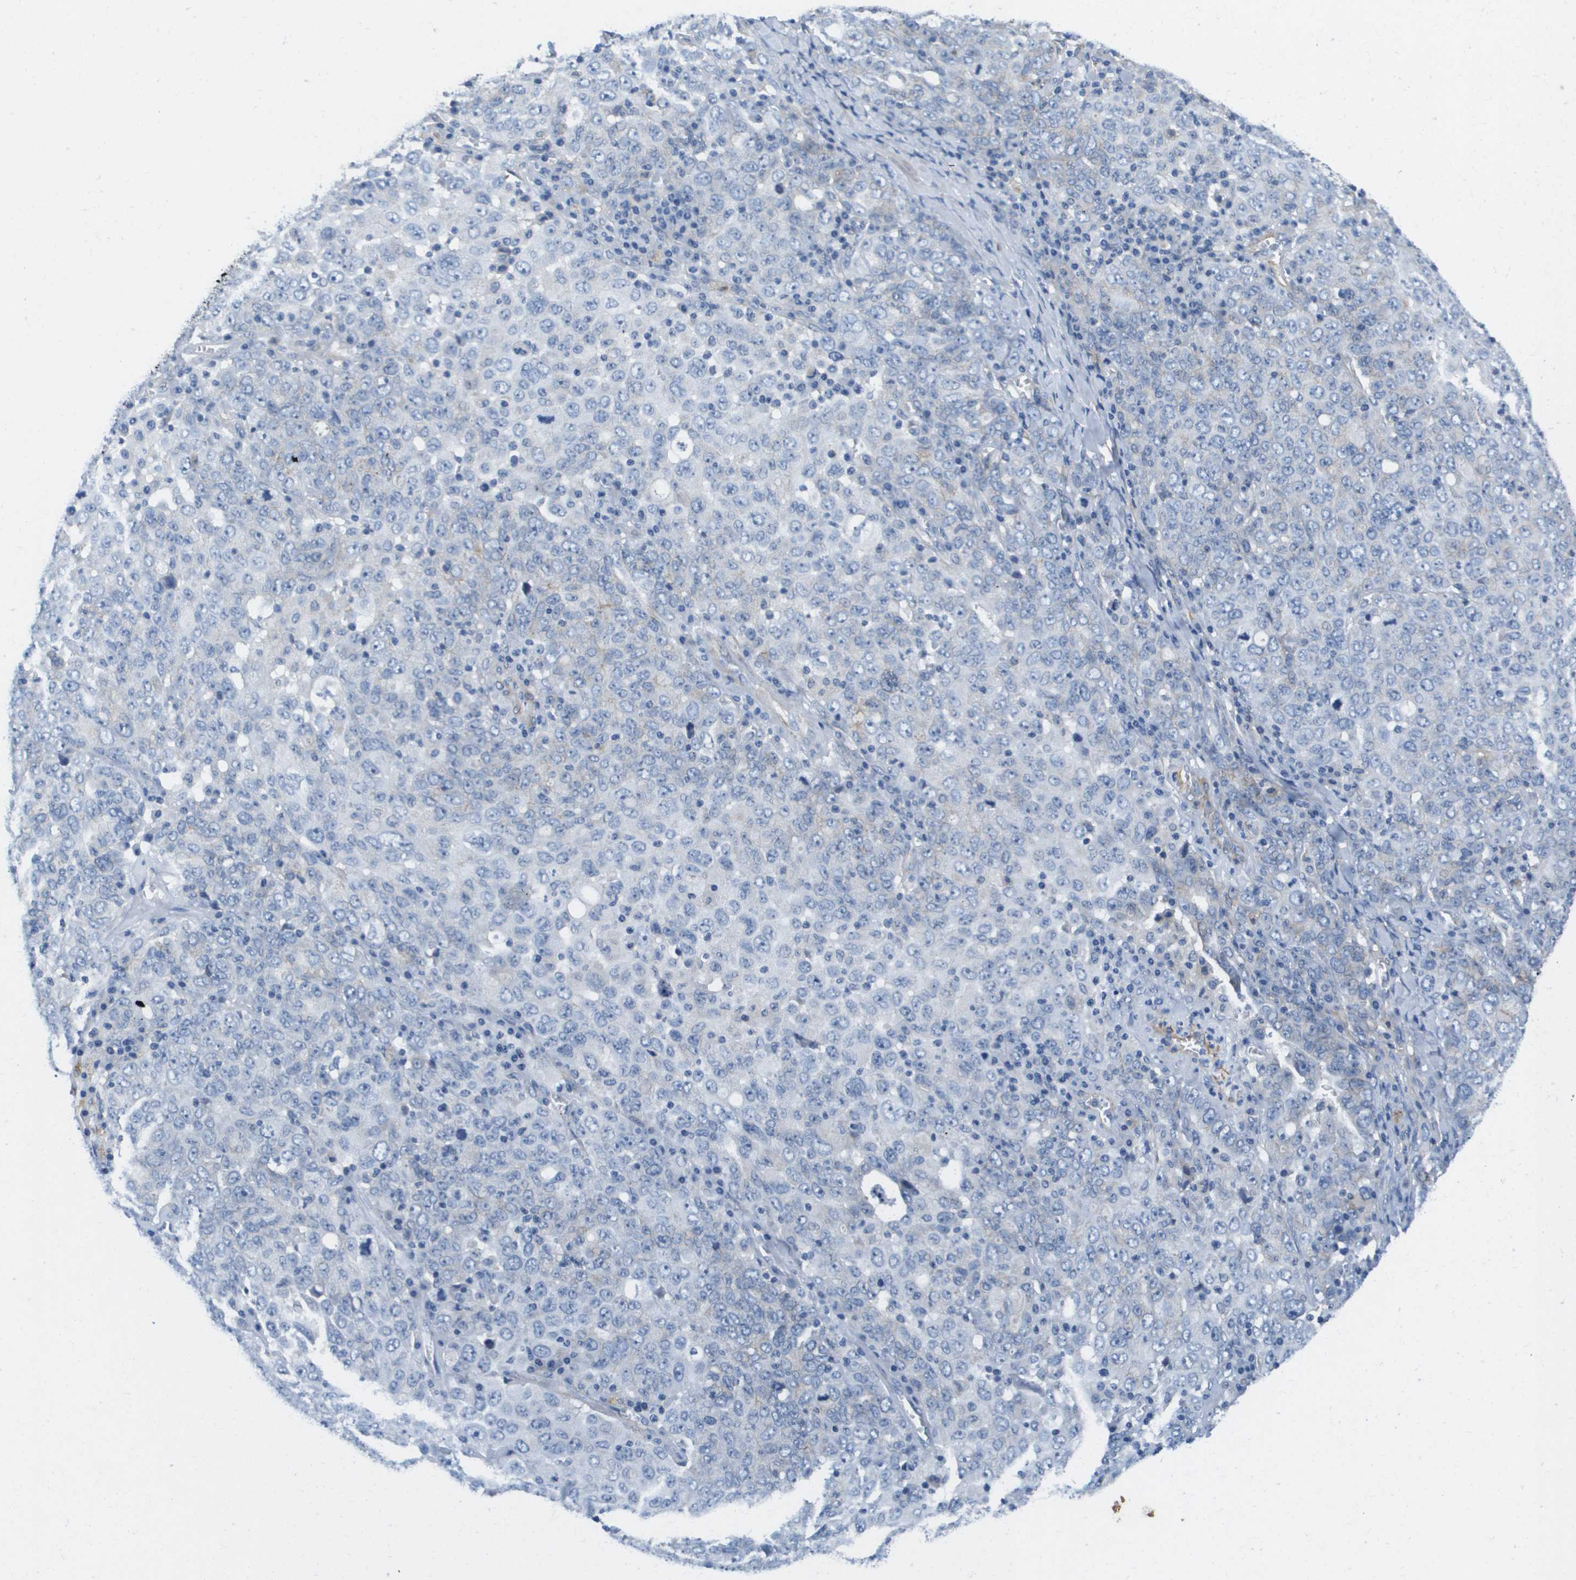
{"staining": {"intensity": "negative", "quantity": "none", "location": "none"}, "tissue": "ovarian cancer", "cell_type": "Tumor cells", "image_type": "cancer", "snomed": [{"axis": "morphology", "description": "Carcinoma, endometroid"}, {"axis": "topography", "description": "Ovary"}], "caption": "The micrograph displays no significant staining in tumor cells of ovarian cancer.", "gene": "LPP", "patient": {"sex": "female", "age": 62}}